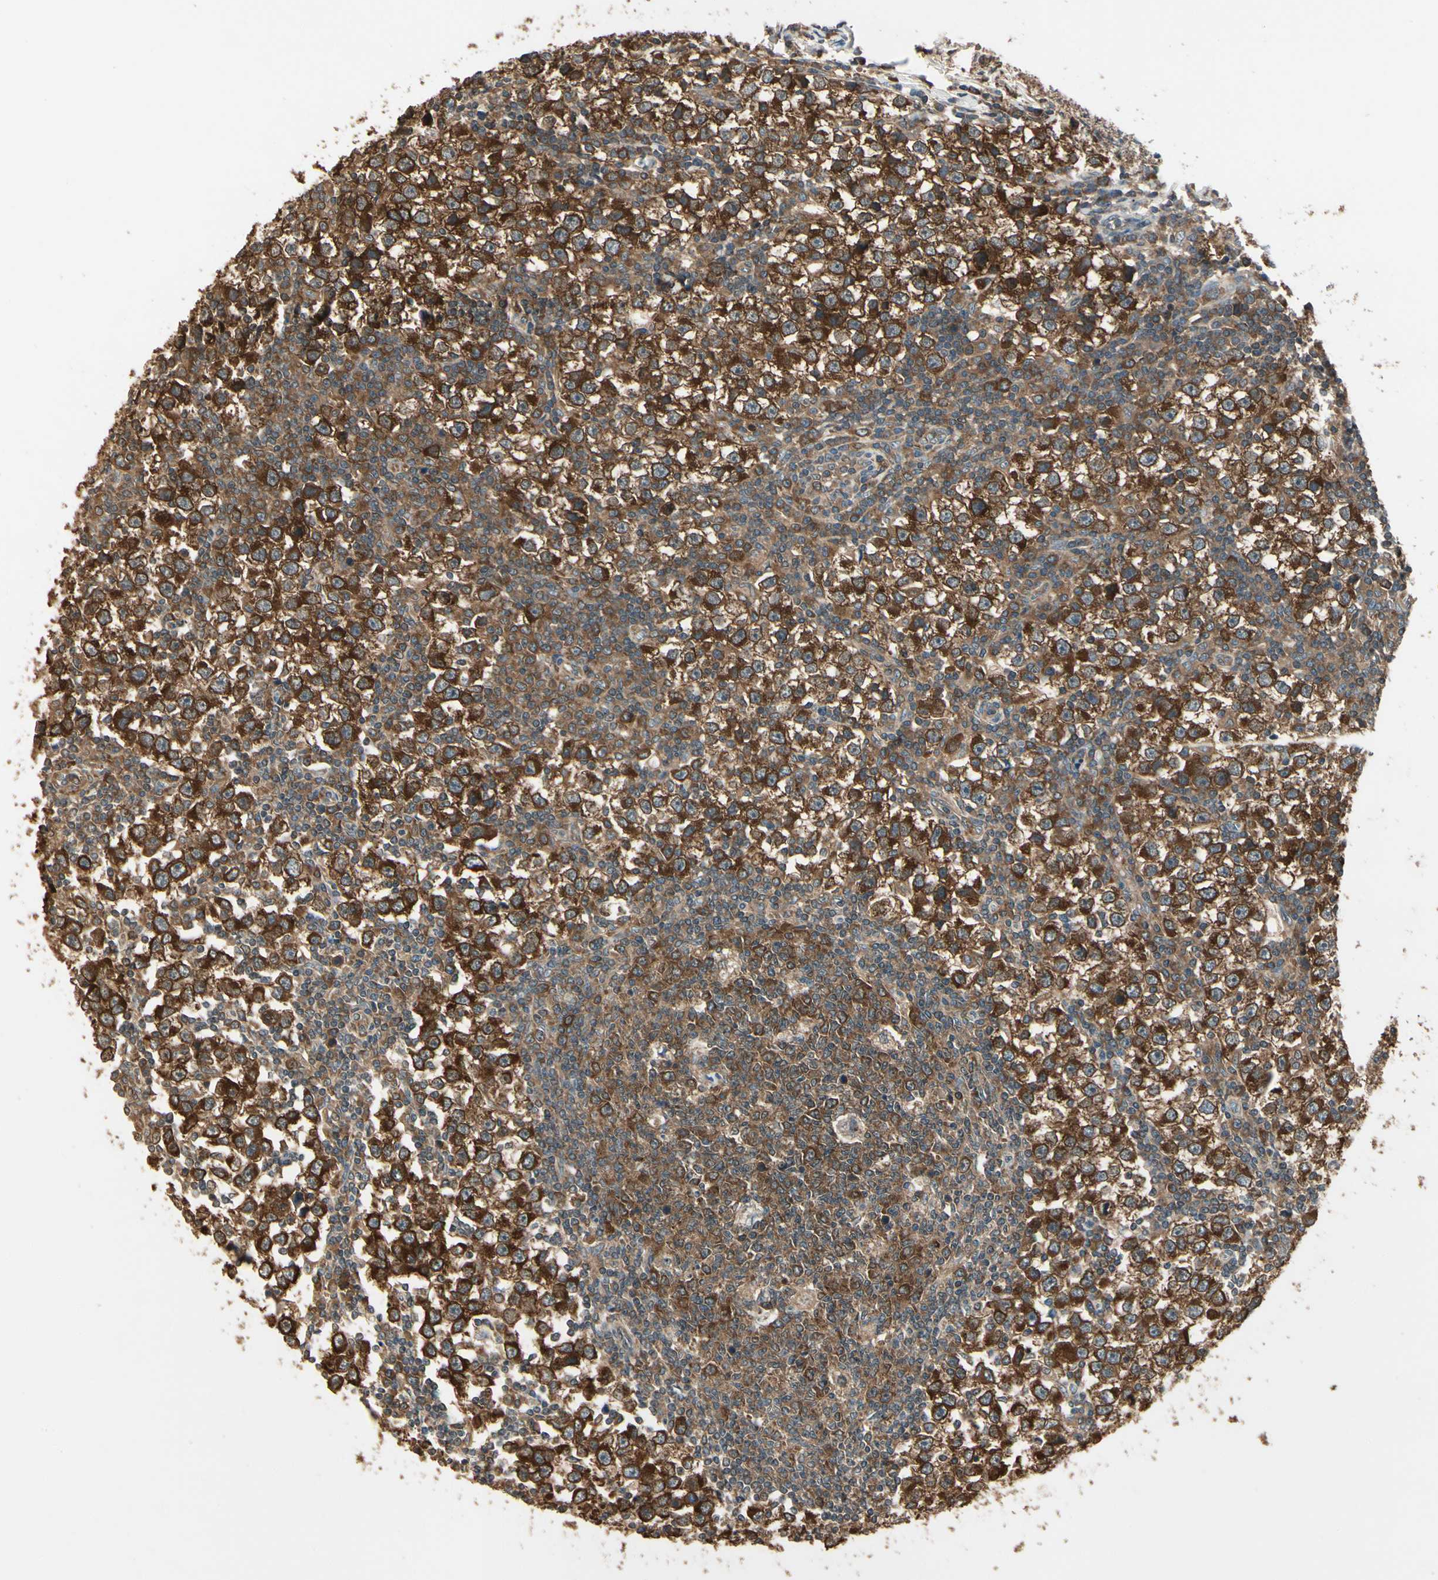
{"staining": {"intensity": "strong", "quantity": ">75%", "location": "cytoplasmic/membranous"}, "tissue": "testis cancer", "cell_type": "Tumor cells", "image_type": "cancer", "snomed": [{"axis": "morphology", "description": "Seminoma, NOS"}, {"axis": "topography", "description": "Testis"}], "caption": "Immunohistochemistry staining of testis cancer, which displays high levels of strong cytoplasmic/membranous staining in approximately >75% of tumor cells indicating strong cytoplasmic/membranous protein staining. The staining was performed using DAB (brown) for protein detection and nuclei were counterstained in hematoxylin (blue).", "gene": "CCT7", "patient": {"sex": "male", "age": 65}}